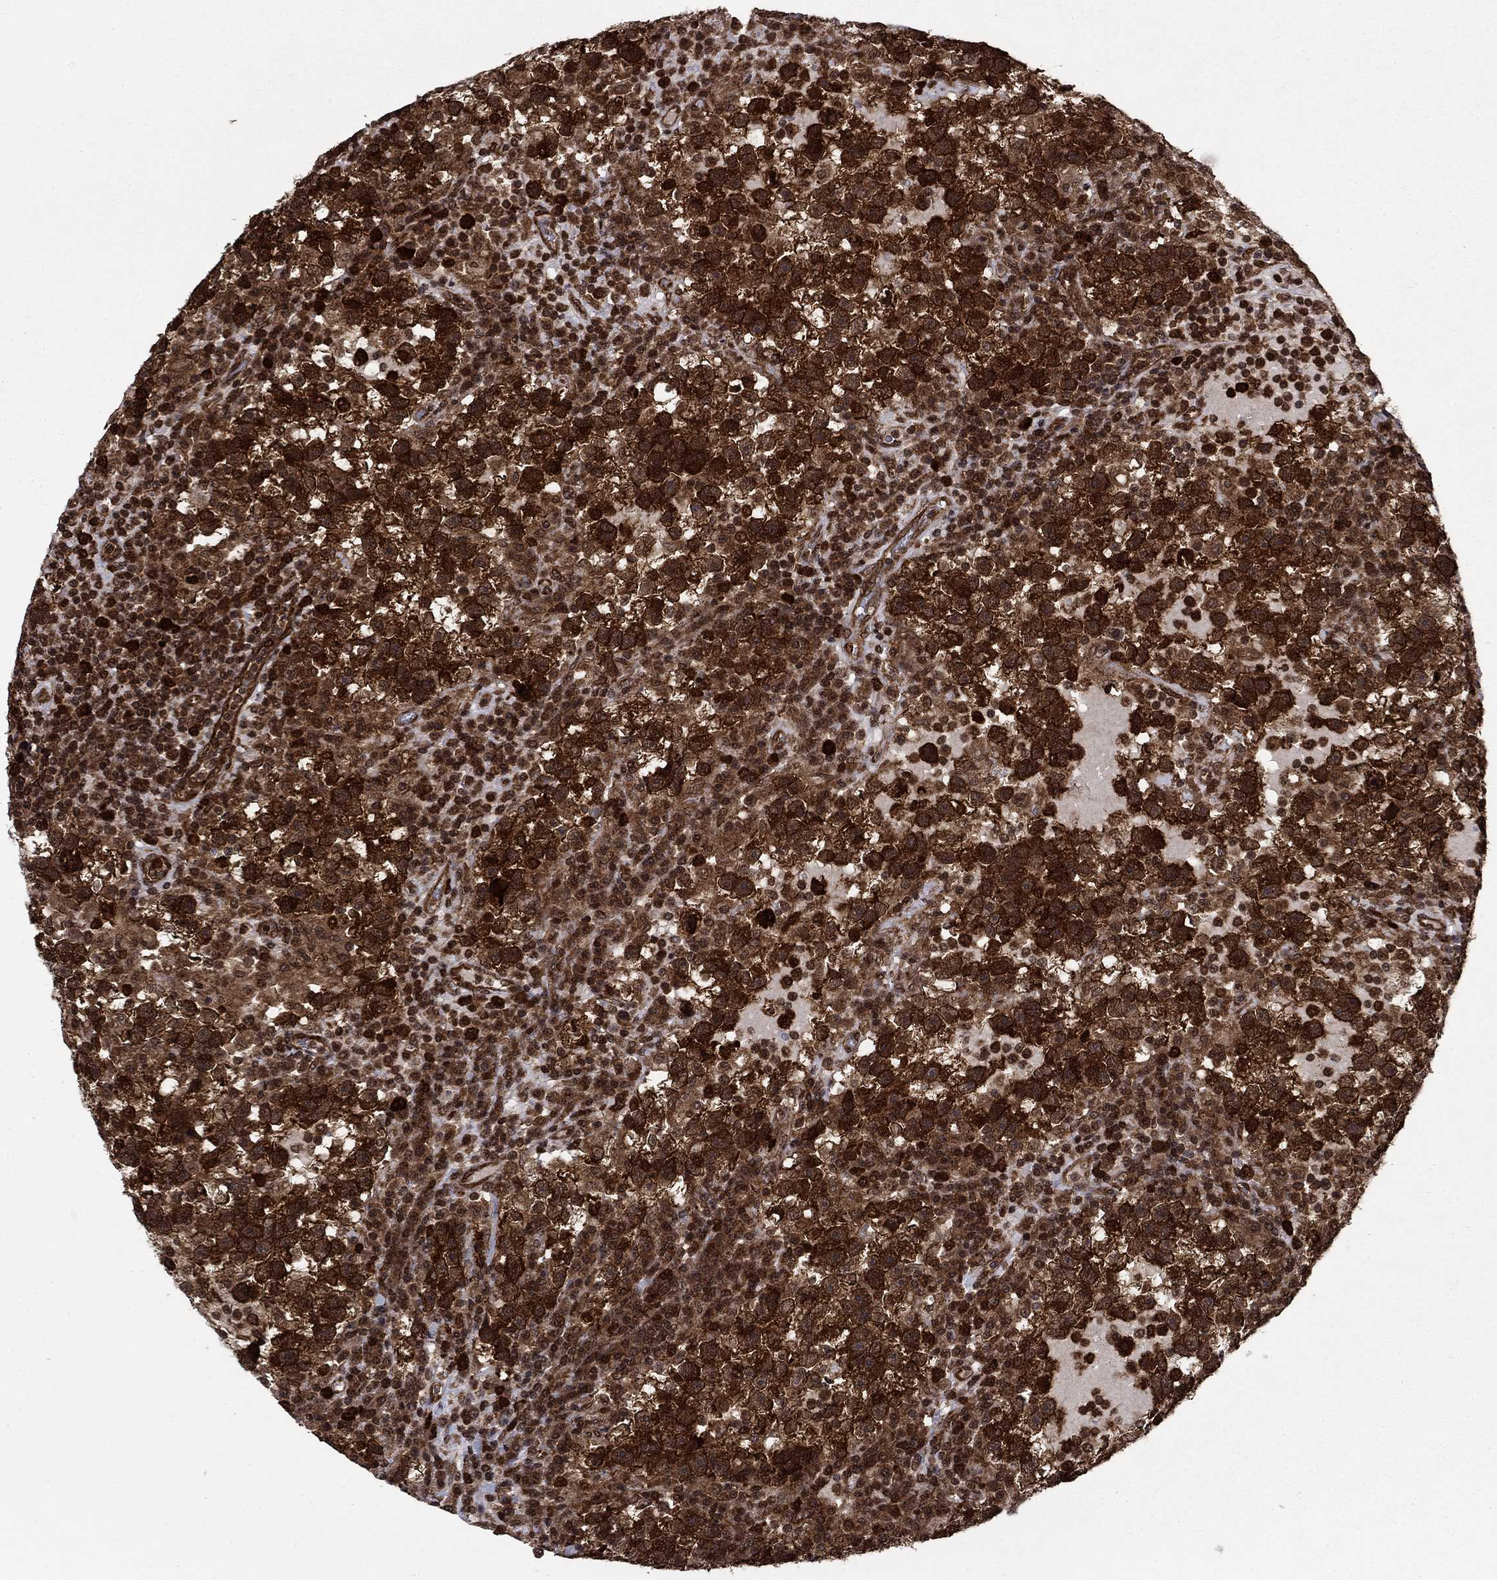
{"staining": {"intensity": "strong", "quantity": ">75%", "location": "cytoplasmic/membranous"}, "tissue": "testis cancer", "cell_type": "Tumor cells", "image_type": "cancer", "snomed": [{"axis": "morphology", "description": "Seminoma, NOS"}, {"axis": "topography", "description": "Testis"}], "caption": "DAB immunohistochemical staining of testis cancer exhibits strong cytoplasmic/membranous protein expression in approximately >75% of tumor cells.", "gene": "DNAJA1", "patient": {"sex": "male", "age": 47}}